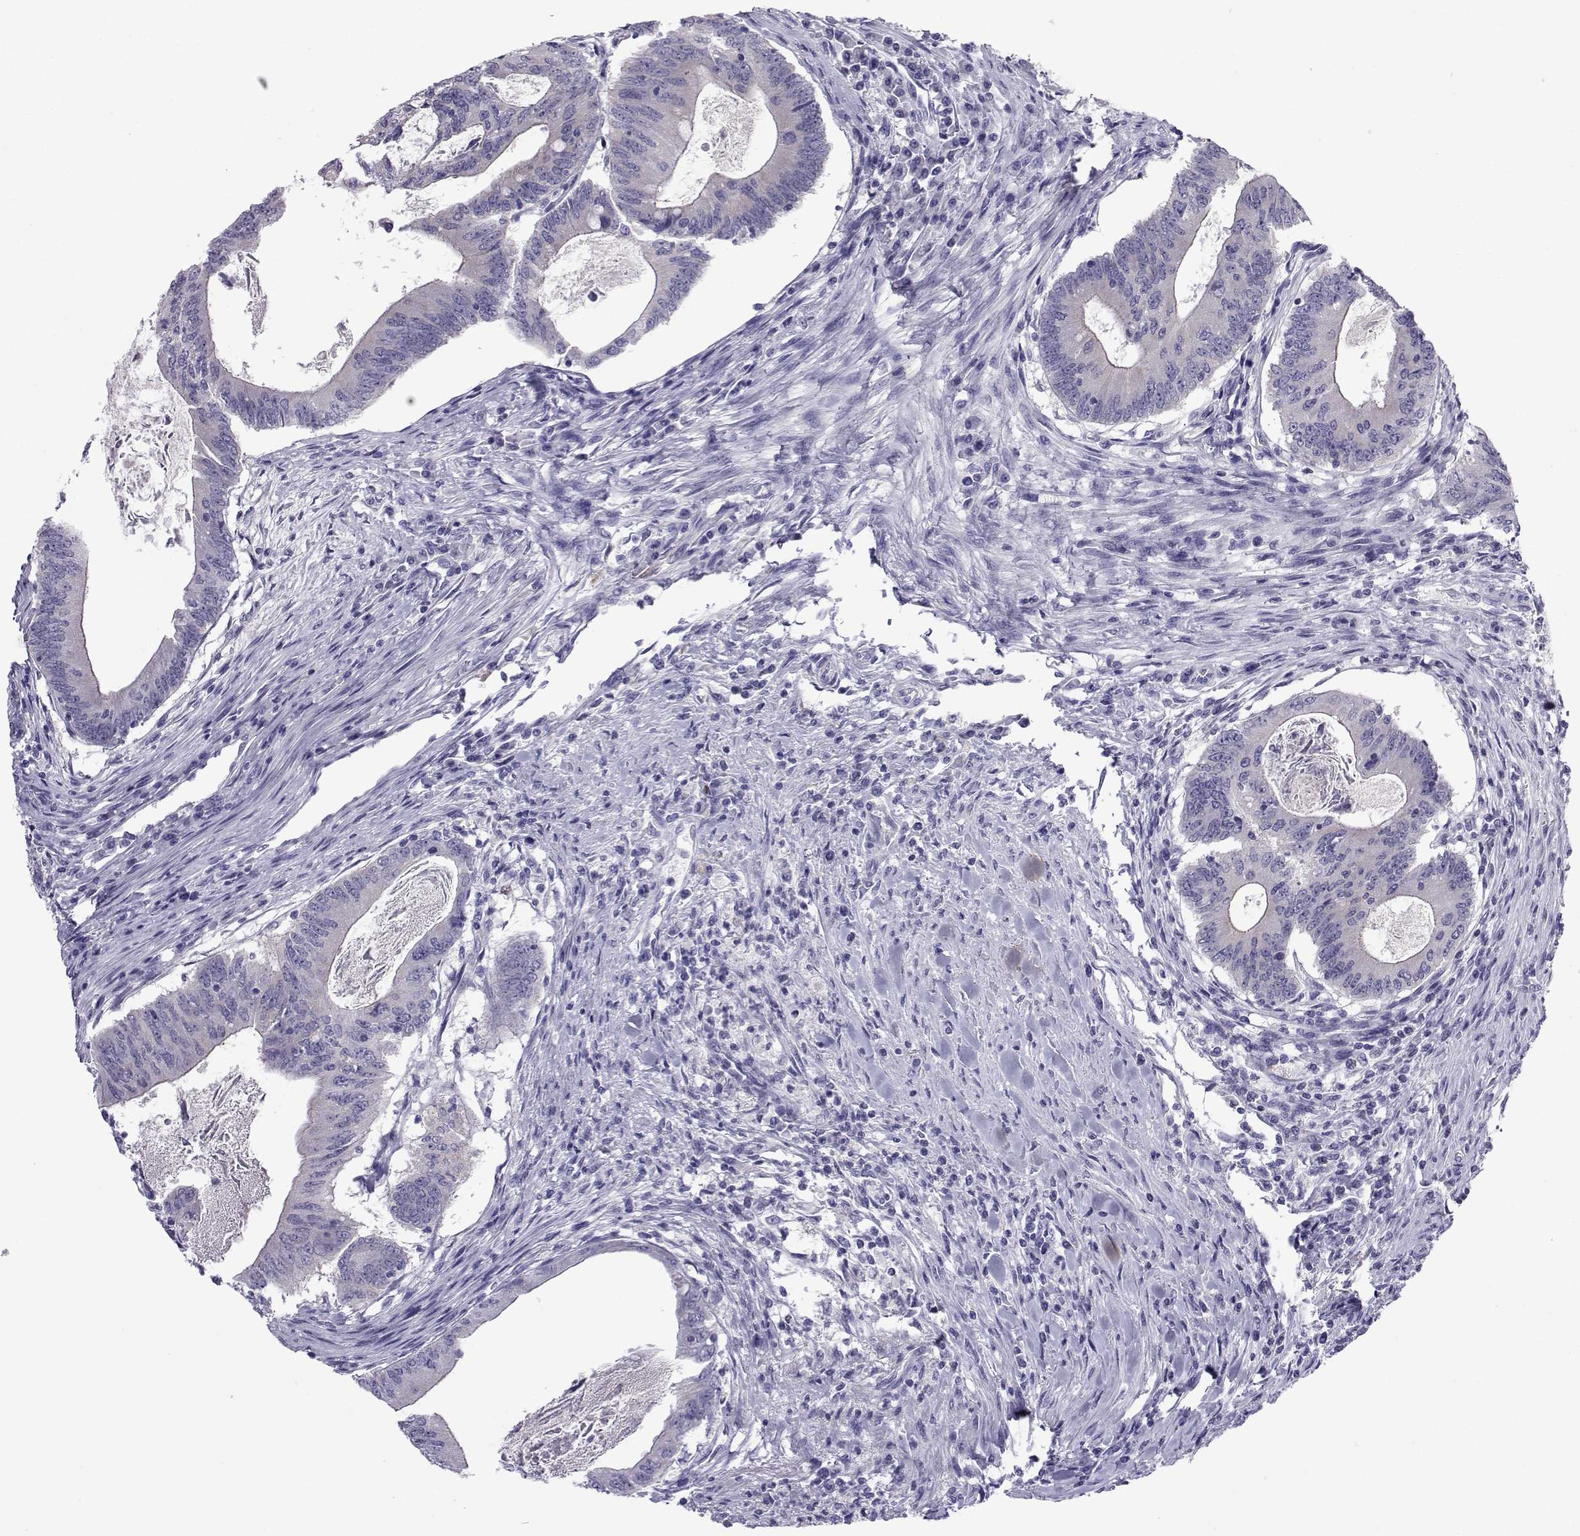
{"staining": {"intensity": "weak", "quantity": "25%-75%", "location": "cytoplasmic/membranous"}, "tissue": "colorectal cancer", "cell_type": "Tumor cells", "image_type": "cancer", "snomed": [{"axis": "morphology", "description": "Adenocarcinoma, NOS"}, {"axis": "topography", "description": "Colon"}], "caption": "IHC staining of colorectal adenocarcinoma, which reveals low levels of weak cytoplasmic/membranous positivity in approximately 25%-75% of tumor cells indicating weak cytoplasmic/membranous protein expression. The staining was performed using DAB (brown) for protein detection and nuclei were counterstained in hematoxylin (blue).", "gene": "COL22A1", "patient": {"sex": "female", "age": 70}}